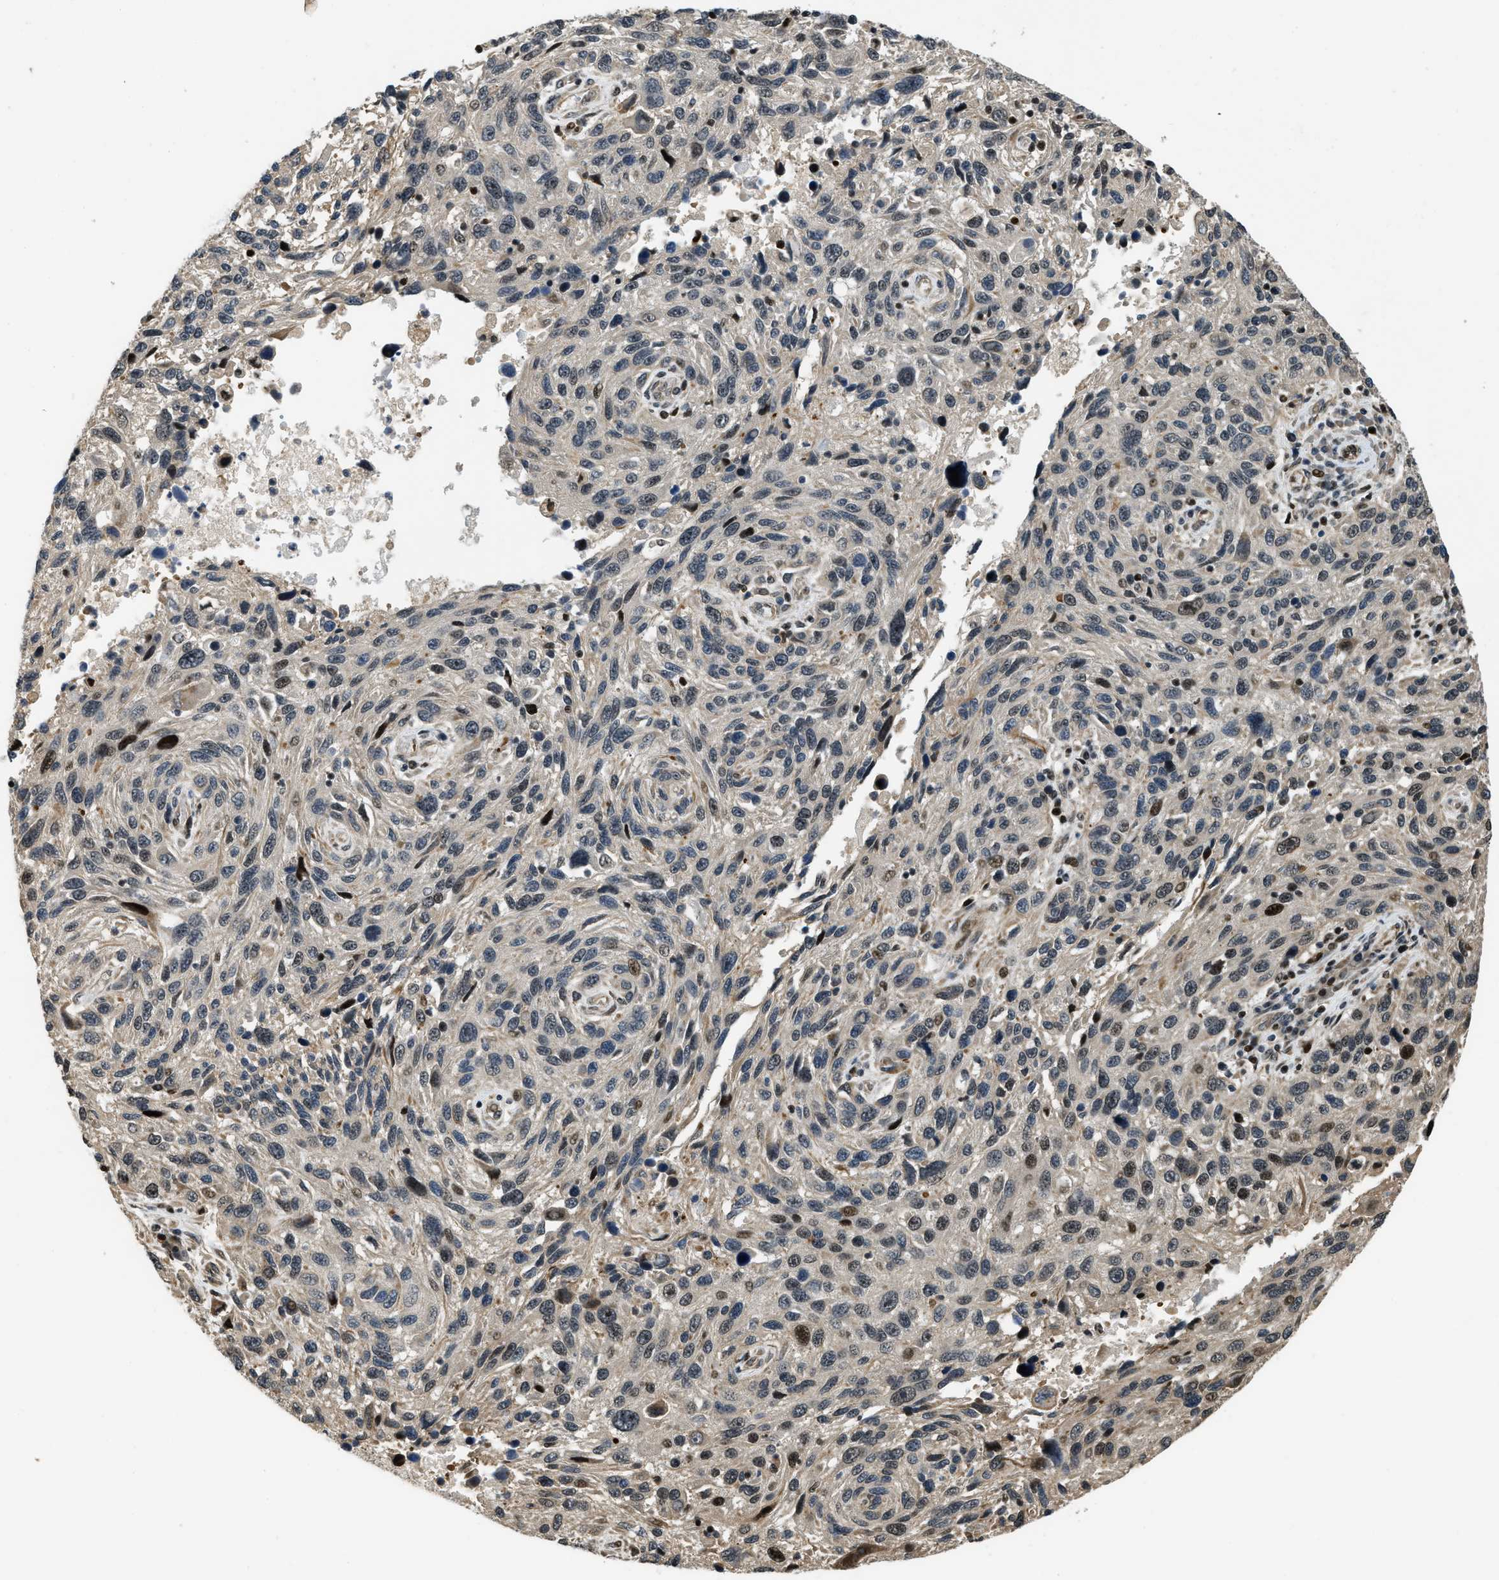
{"staining": {"intensity": "moderate", "quantity": "<25%", "location": "nuclear"}, "tissue": "melanoma", "cell_type": "Tumor cells", "image_type": "cancer", "snomed": [{"axis": "morphology", "description": "Malignant melanoma, NOS"}, {"axis": "topography", "description": "Skin"}], "caption": "Melanoma stained for a protein (brown) reveals moderate nuclear positive positivity in approximately <25% of tumor cells.", "gene": "LTA4H", "patient": {"sex": "male", "age": 53}}